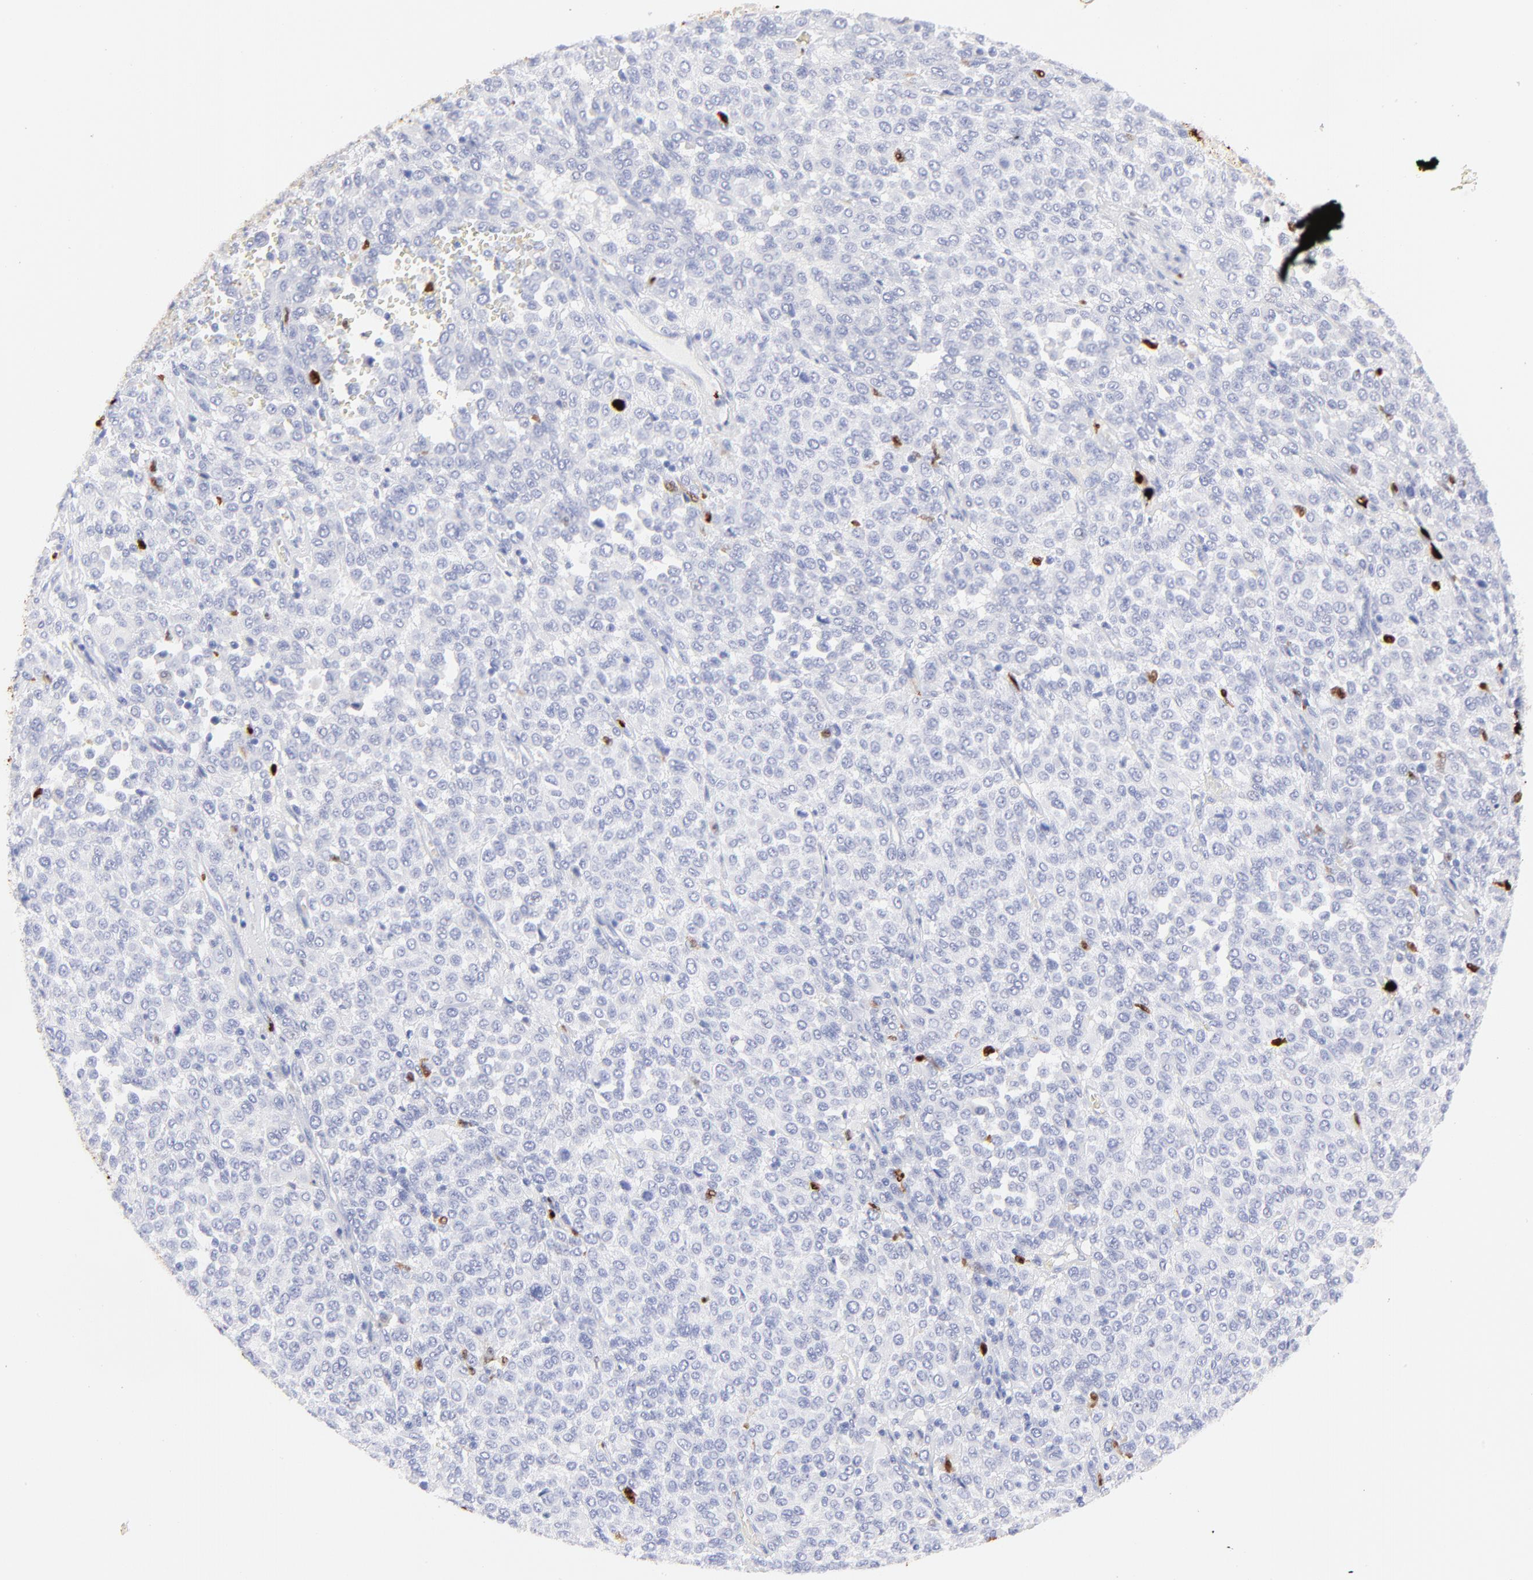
{"staining": {"intensity": "negative", "quantity": "none", "location": "none"}, "tissue": "melanoma", "cell_type": "Tumor cells", "image_type": "cancer", "snomed": [{"axis": "morphology", "description": "Malignant melanoma, Metastatic site"}, {"axis": "topography", "description": "Pancreas"}], "caption": "DAB immunohistochemical staining of human melanoma reveals no significant expression in tumor cells.", "gene": "S100A12", "patient": {"sex": "female", "age": 30}}